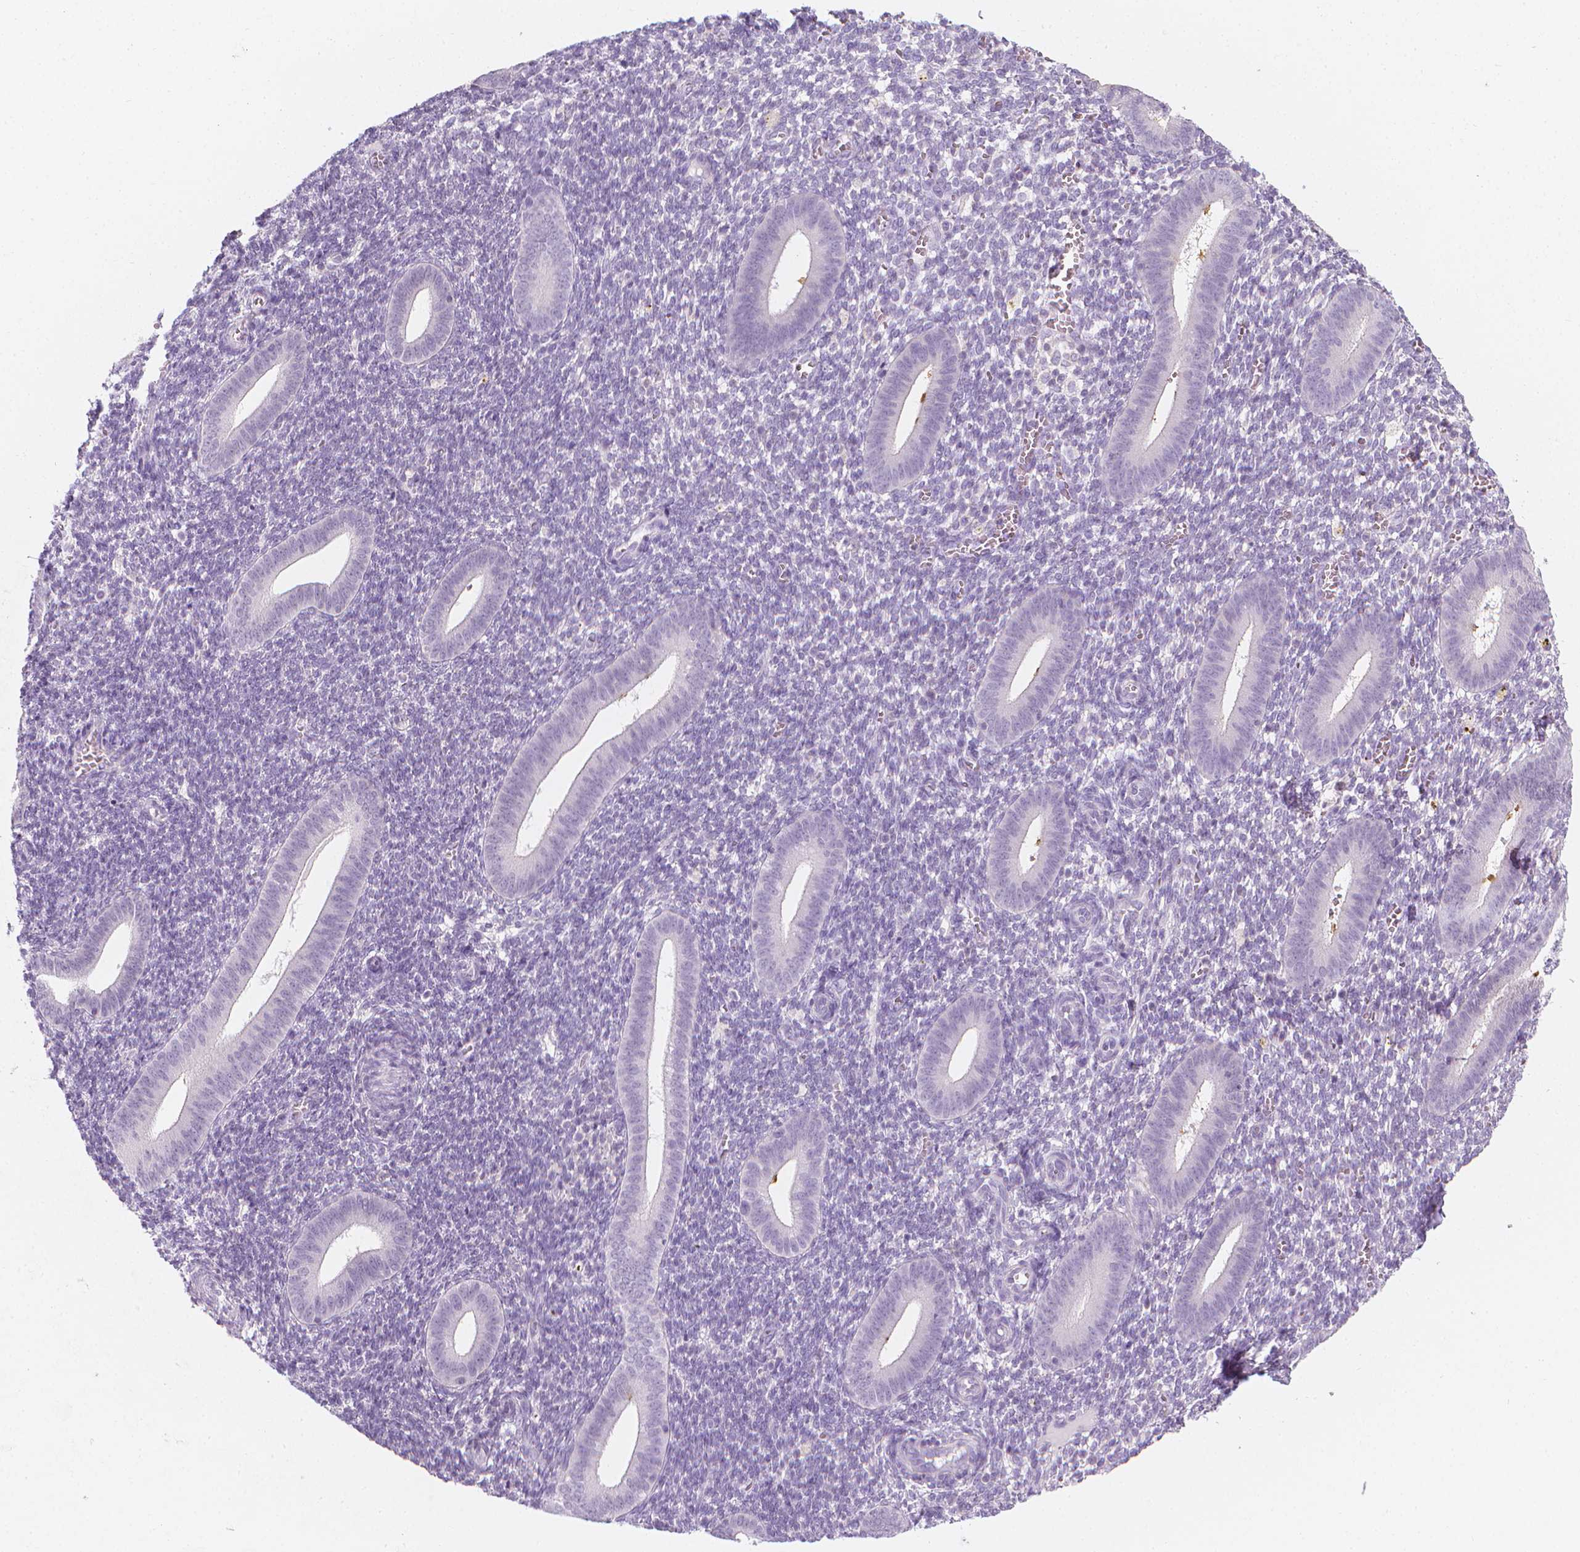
{"staining": {"intensity": "negative", "quantity": "none", "location": "none"}, "tissue": "endometrium", "cell_type": "Cells in endometrial stroma", "image_type": "normal", "snomed": [{"axis": "morphology", "description": "Normal tissue, NOS"}, {"axis": "topography", "description": "Endometrium"}], "caption": "Micrograph shows no protein expression in cells in endometrial stroma of normal endometrium. Nuclei are stained in blue.", "gene": "DCAF8L1", "patient": {"sex": "female", "age": 25}}